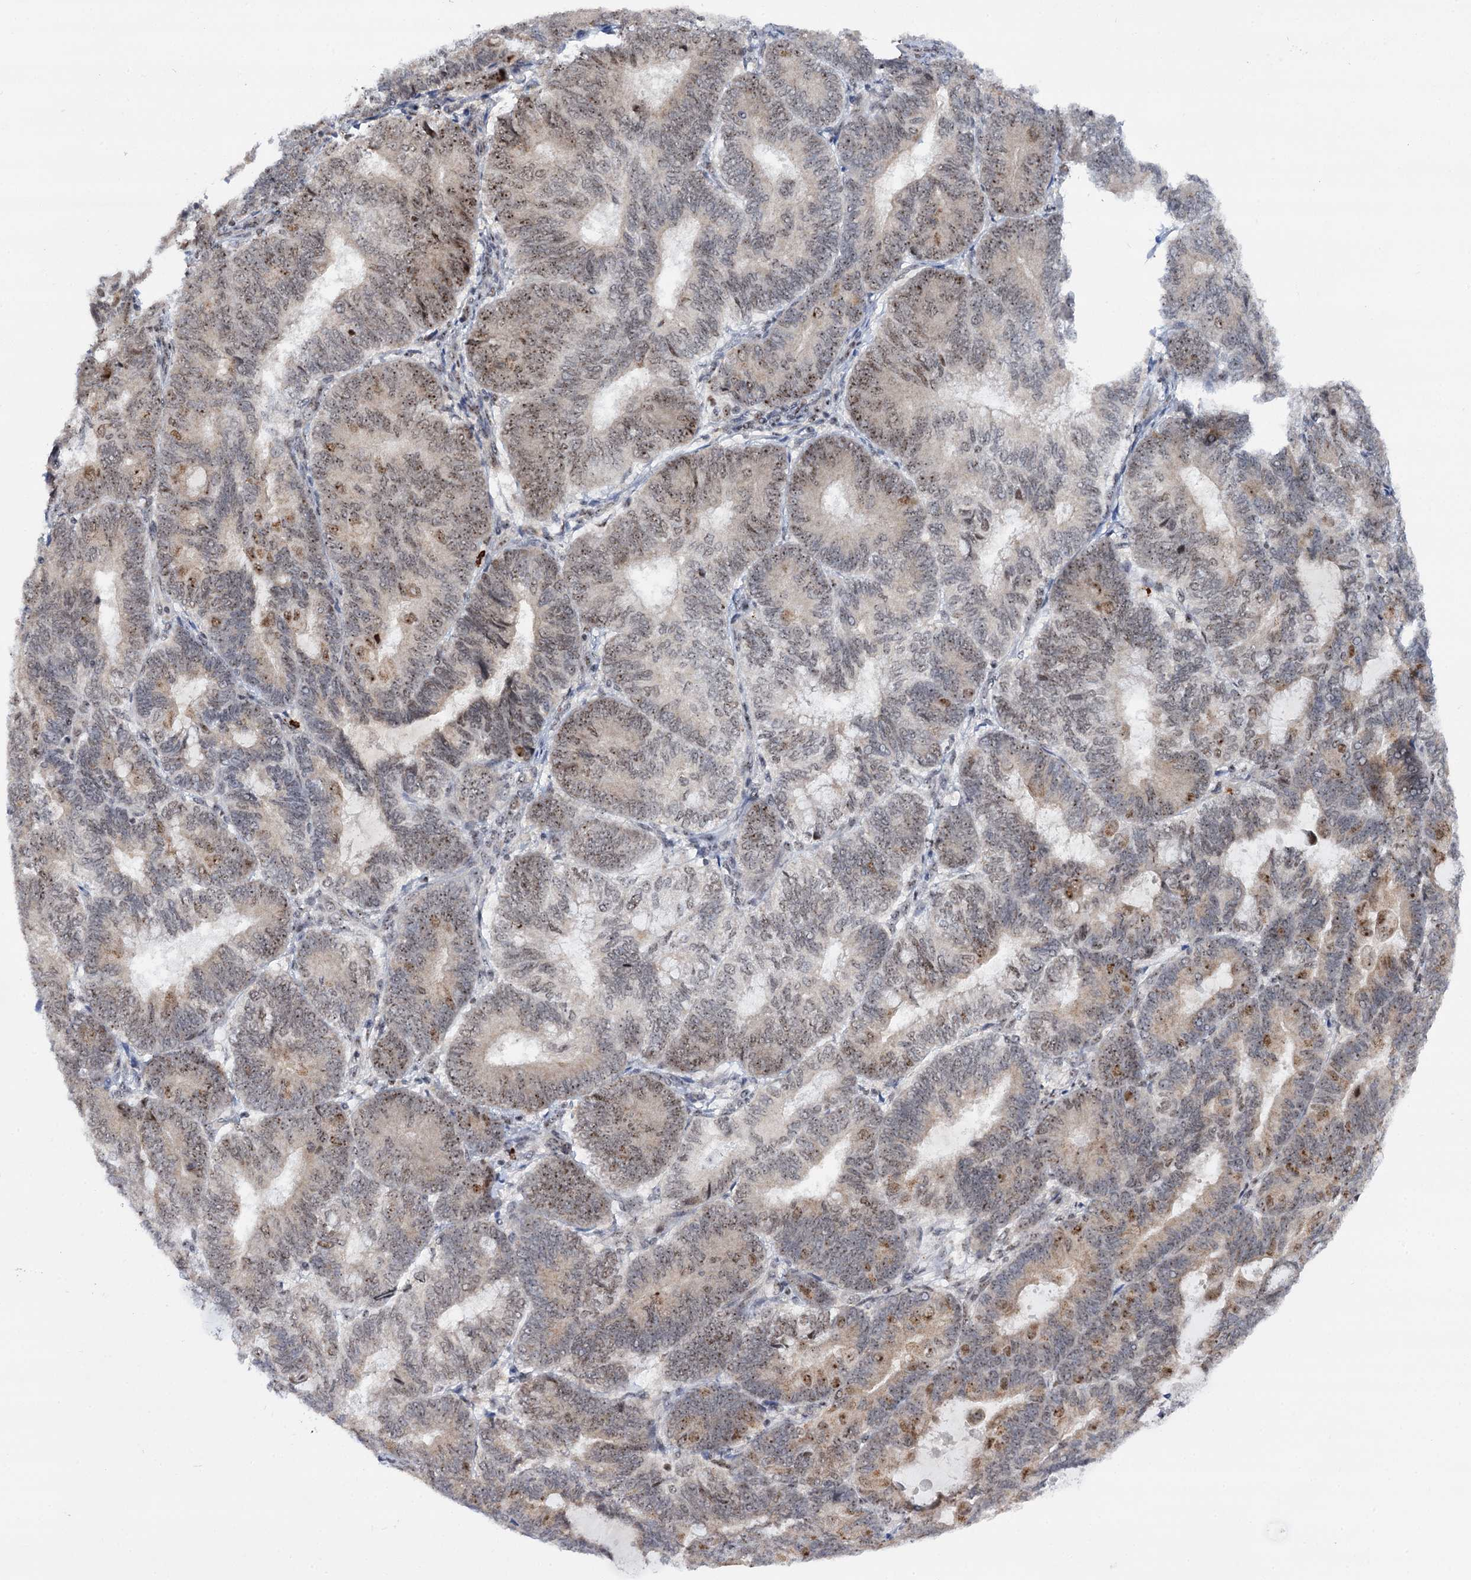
{"staining": {"intensity": "moderate", "quantity": "25%-75%", "location": "nuclear"}, "tissue": "endometrial cancer", "cell_type": "Tumor cells", "image_type": "cancer", "snomed": [{"axis": "morphology", "description": "Adenocarcinoma, NOS"}, {"axis": "topography", "description": "Endometrium"}], "caption": "A medium amount of moderate nuclear staining is identified in approximately 25%-75% of tumor cells in endometrial adenocarcinoma tissue. (Brightfield microscopy of DAB IHC at high magnification).", "gene": "BUD13", "patient": {"sex": "female", "age": 81}}